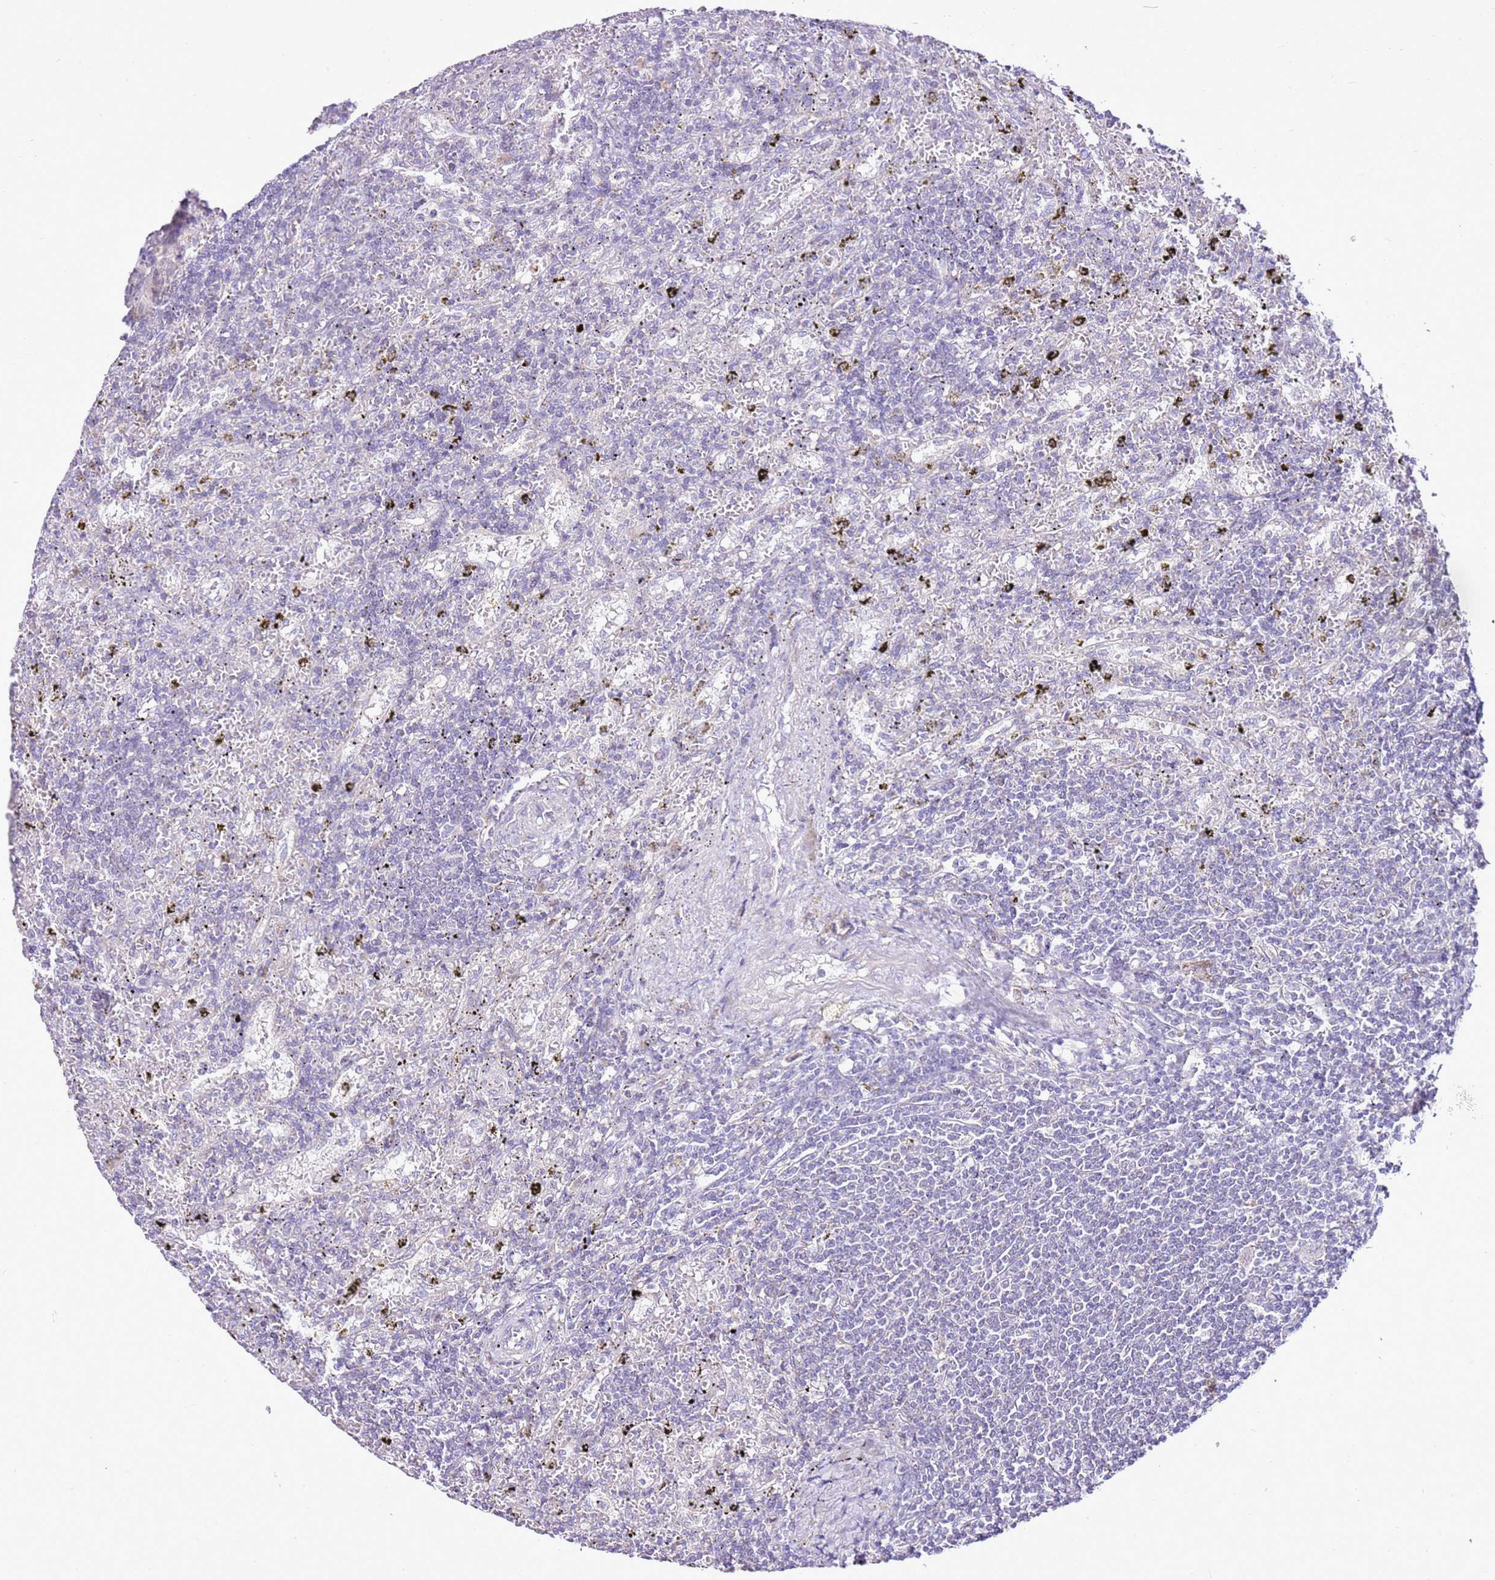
{"staining": {"intensity": "negative", "quantity": "none", "location": "none"}, "tissue": "lymphoma", "cell_type": "Tumor cells", "image_type": "cancer", "snomed": [{"axis": "morphology", "description": "Malignant lymphoma, non-Hodgkin's type, Low grade"}, {"axis": "topography", "description": "Spleen"}], "caption": "IHC of lymphoma exhibits no staining in tumor cells.", "gene": "MRPL36", "patient": {"sex": "male", "age": 76}}